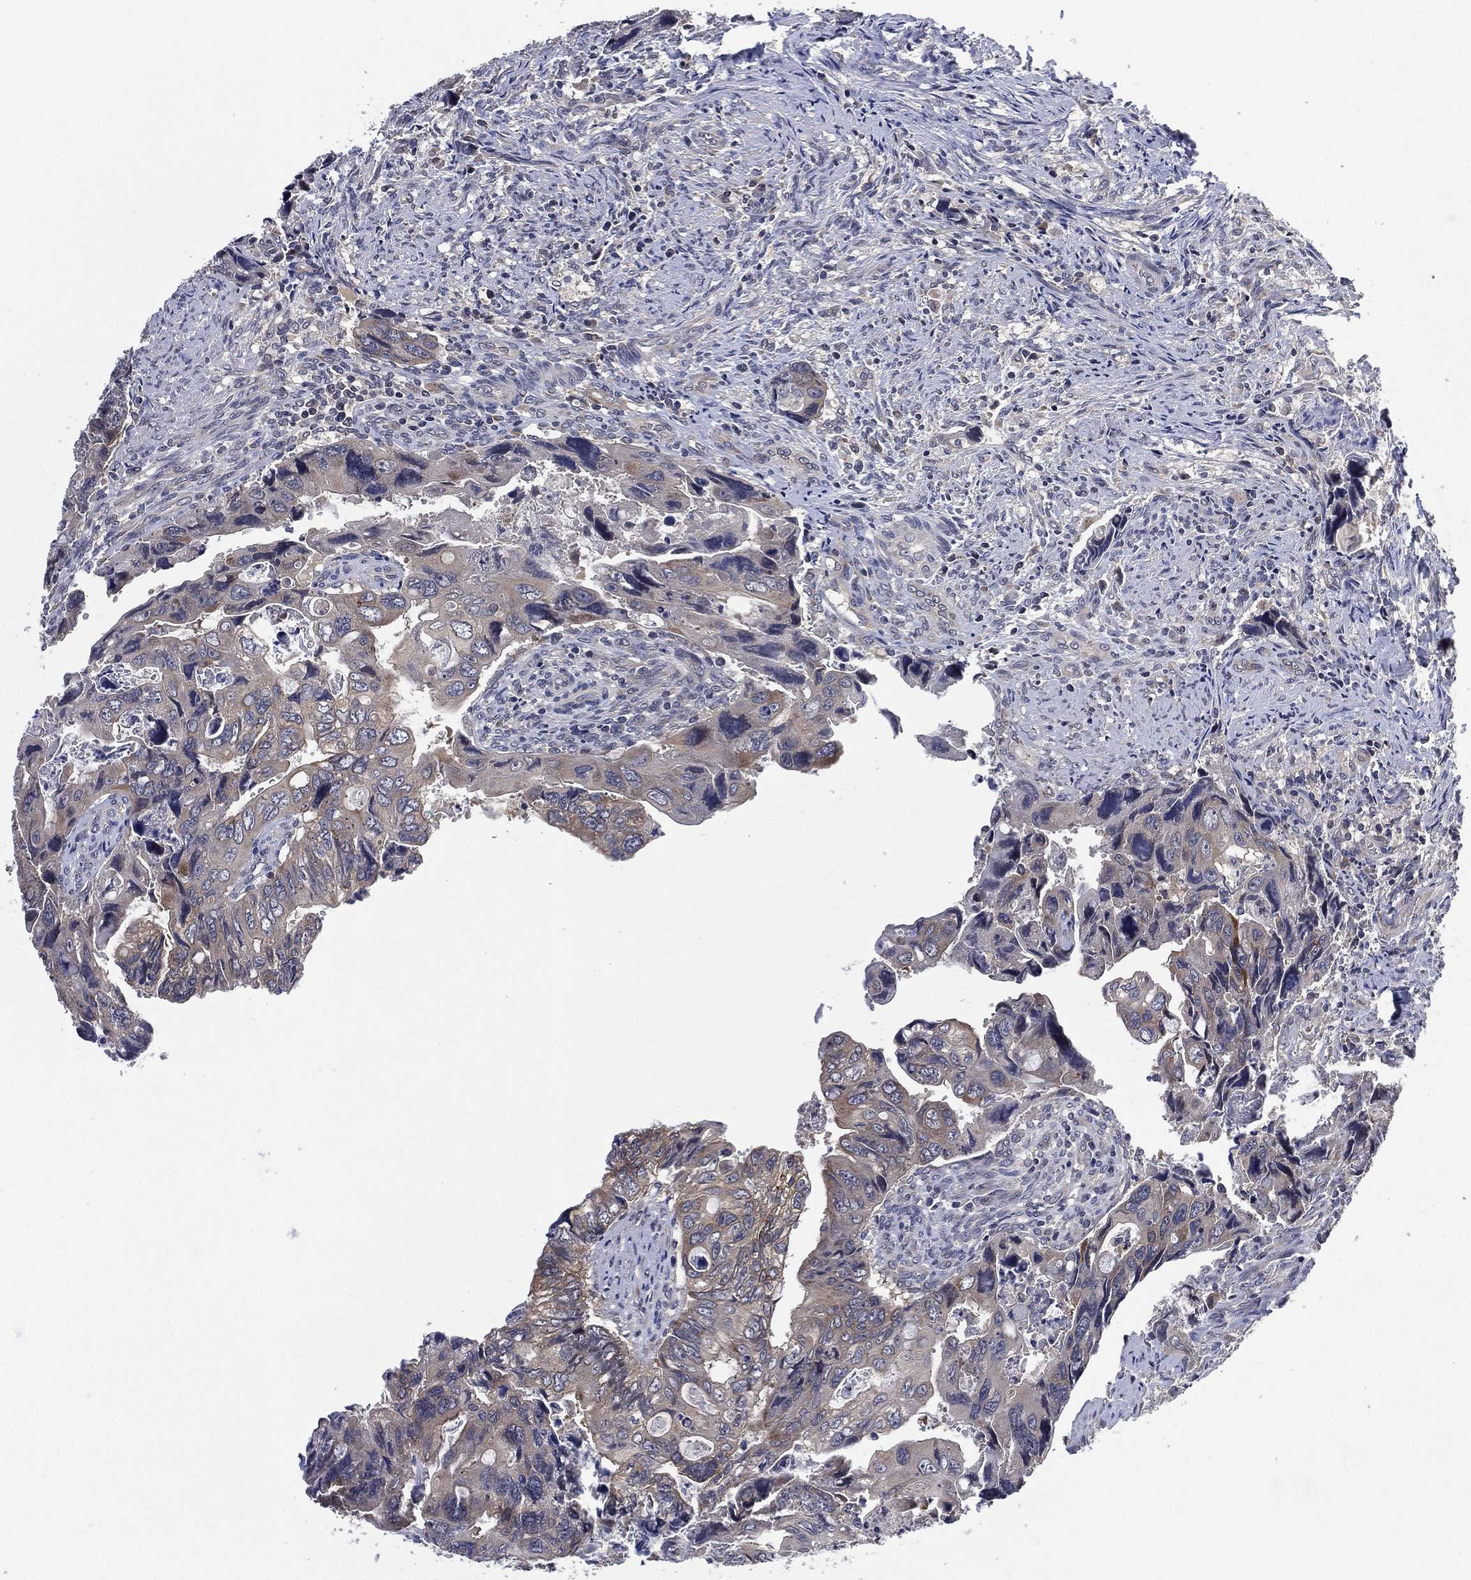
{"staining": {"intensity": "weak", "quantity": "25%-75%", "location": "cytoplasmic/membranous"}, "tissue": "colorectal cancer", "cell_type": "Tumor cells", "image_type": "cancer", "snomed": [{"axis": "morphology", "description": "Adenocarcinoma, NOS"}, {"axis": "topography", "description": "Rectum"}], "caption": "Weak cytoplasmic/membranous staining is seen in approximately 25%-75% of tumor cells in colorectal adenocarcinoma.", "gene": "SELENOO", "patient": {"sex": "male", "age": 62}}